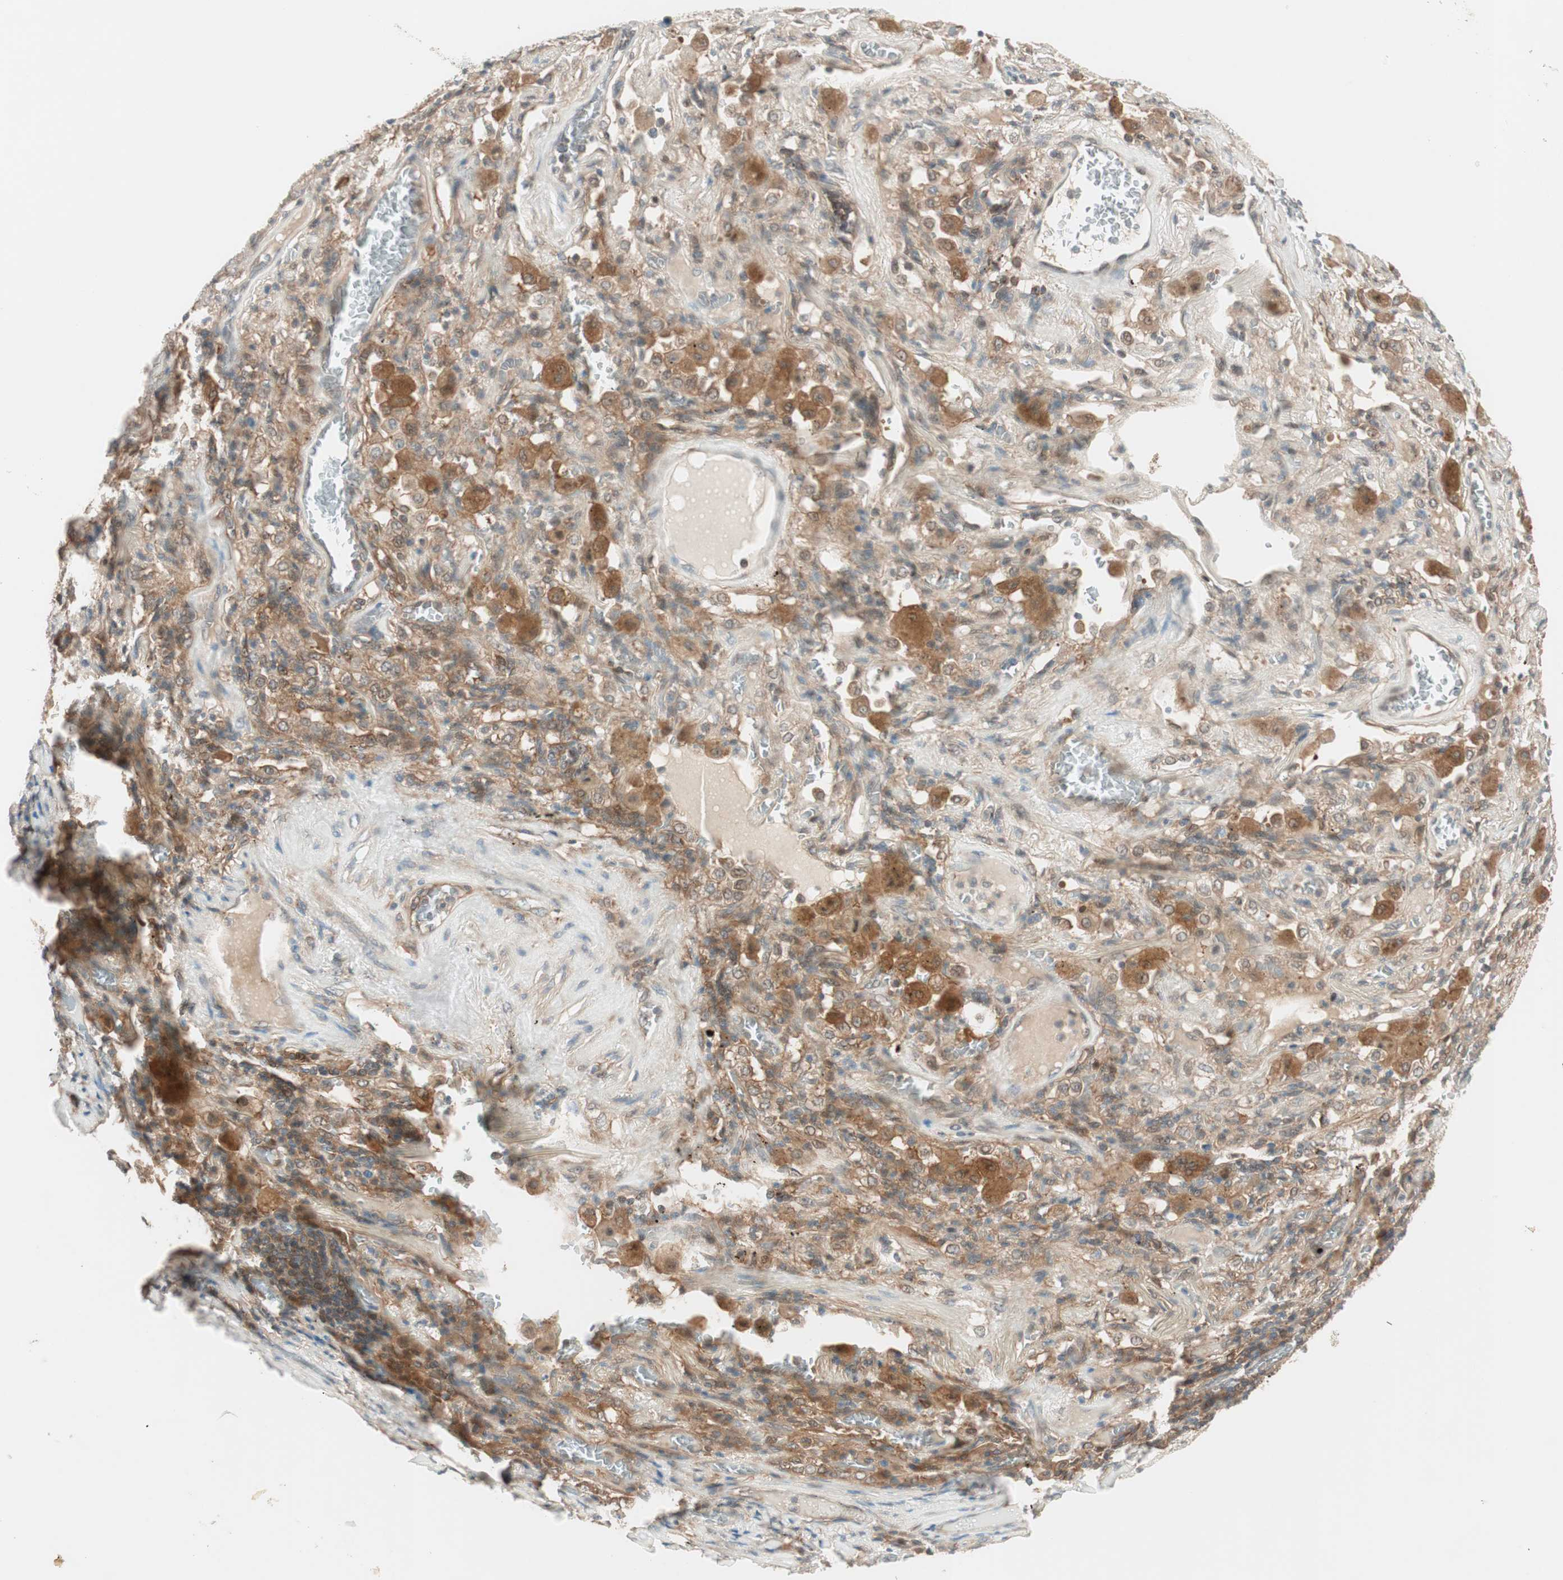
{"staining": {"intensity": "weak", "quantity": "25%-75%", "location": "cytoplasmic/membranous"}, "tissue": "lung cancer", "cell_type": "Tumor cells", "image_type": "cancer", "snomed": [{"axis": "morphology", "description": "Squamous cell carcinoma, NOS"}, {"axis": "topography", "description": "Lung"}], "caption": "IHC image of squamous cell carcinoma (lung) stained for a protein (brown), which reveals low levels of weak cytoplasmic/membranous expression in approximately 25%-75% of tumor cells.", "gene": "GALT", "patient": {"sex": "male", "age": 57}}